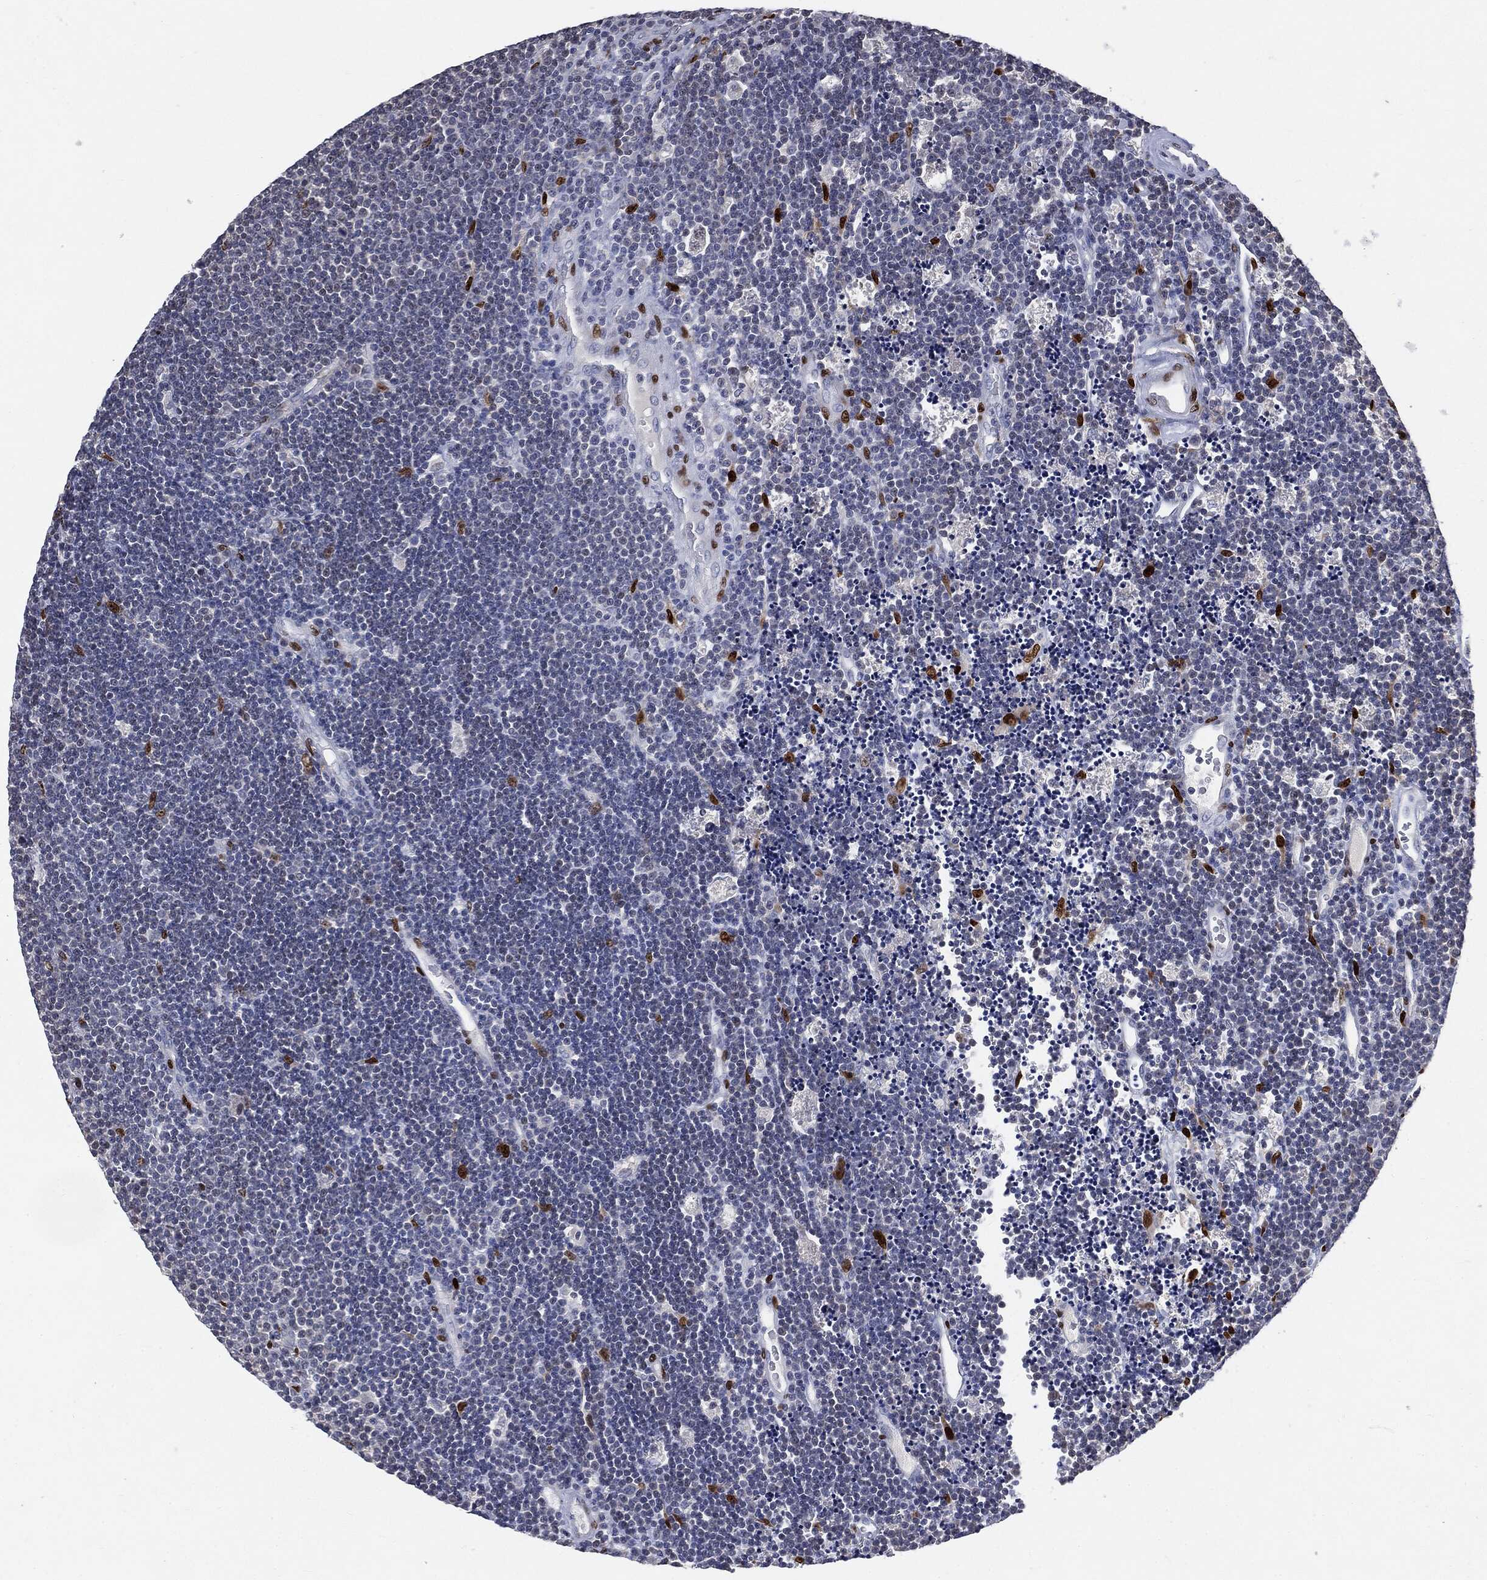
{"staining": {"intensity": "negative", "quantity": "none", "location": "none"}, "tissue": "lymphoma", "cell_type": "Tumor cells", "image_type": "cancer", "snomed": [{"axis": "morphology", "description": "Malignant lymphoma, non-Hodgkin's type, Low grade"}, {"axis": "topography", "description": "Brain"}], "caption": "Protein analysis of lymphoma exhibits no significant positivity in tumor cells.", "gene": "CASD1", "patient": {"sex": "female", "age": 66}}